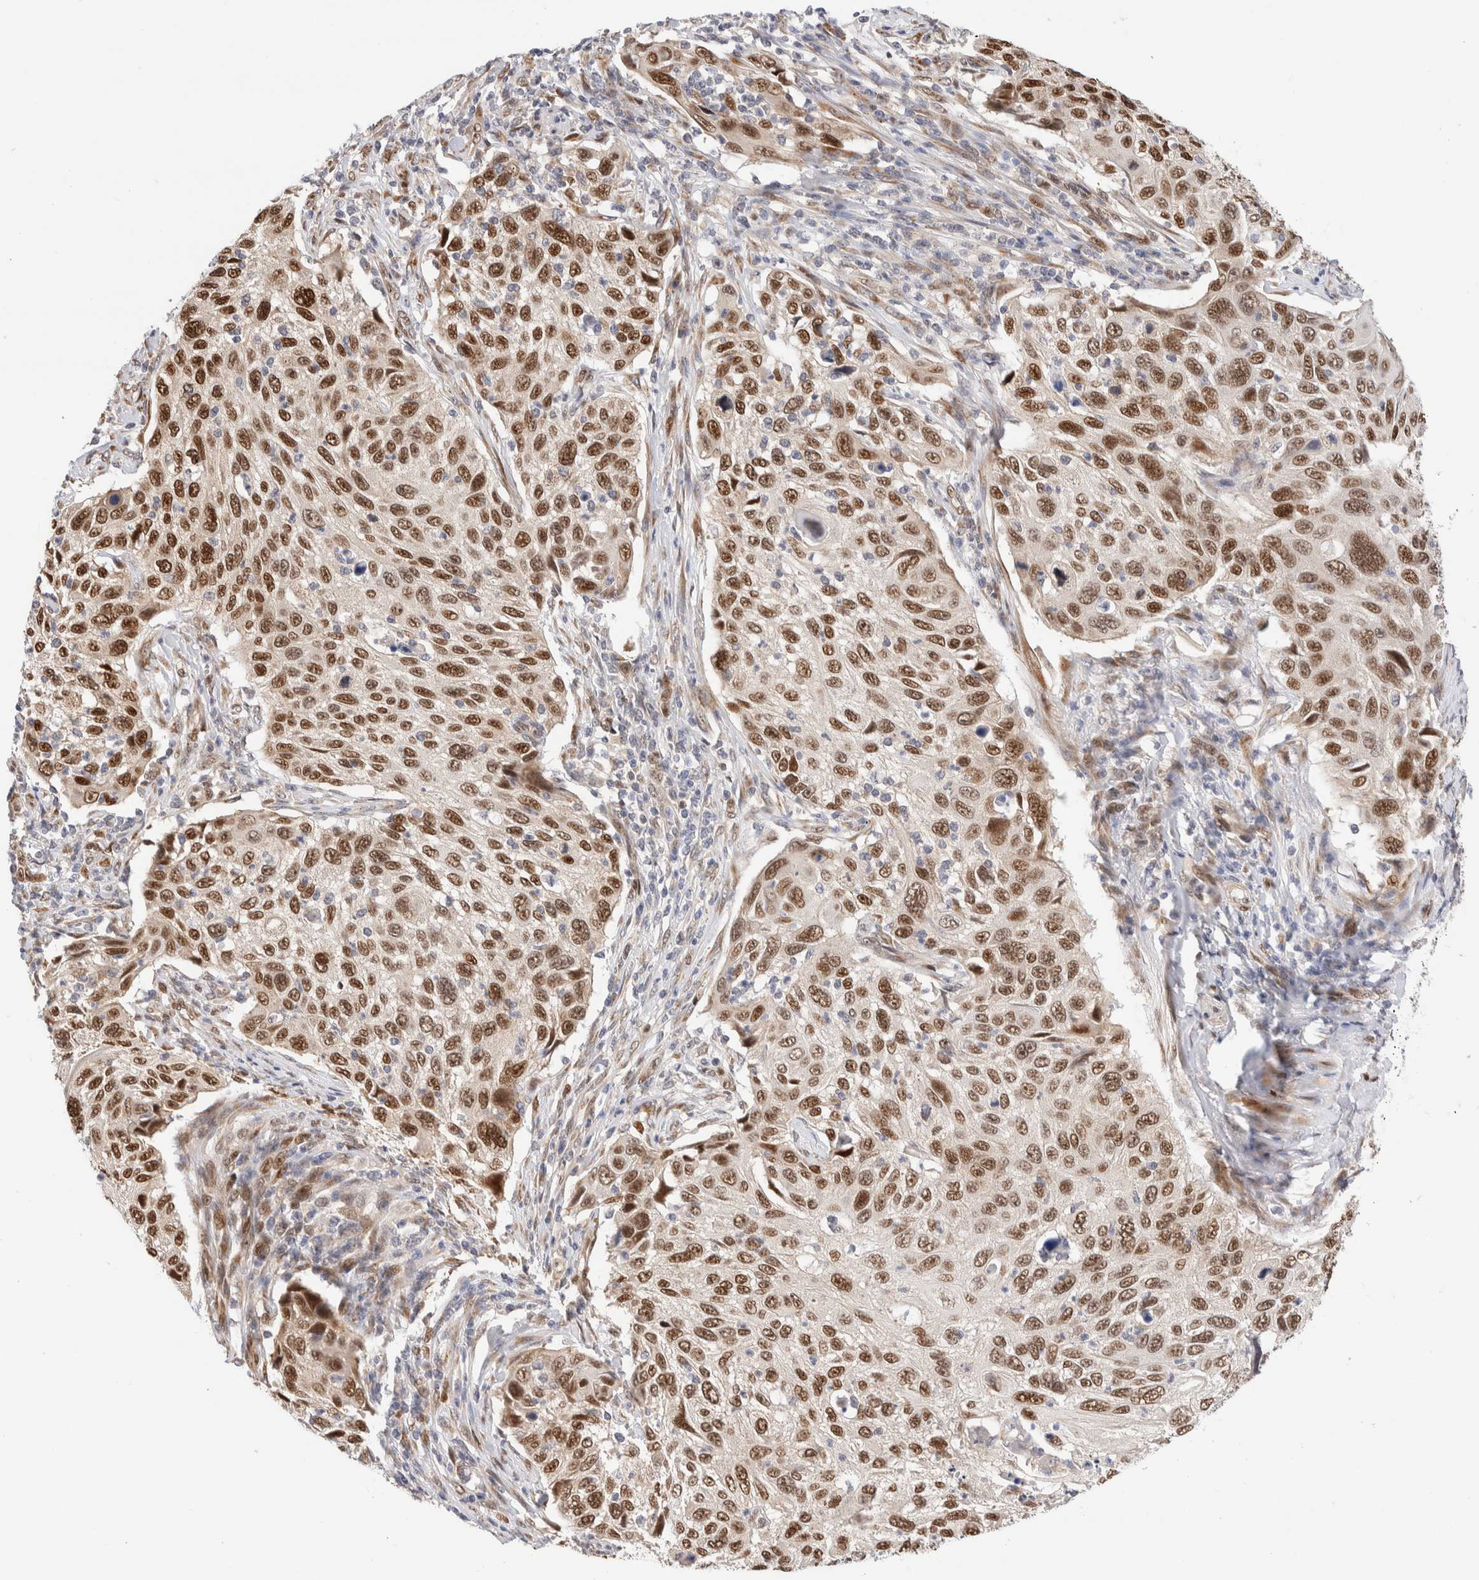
{"staining": {"intensity": "moderate", "quantity": ">75%", "location": "nuclear"}, "tissue": "cervical cancer", "cell_type": "Tumor cells", "image_type": "cancer", "snomed": [{"axis": "morphology", "description": "Squamous cell carcinoma, NOS"}, {"axis": "topography", "description": "Cervix"}], "caption": "Tumor cells display medium levels of moderate nuclear staining in about >75% of cells in cervical cancer.", "gene": "NSMAF", "patient": {"sex": "female", "age": 70}}